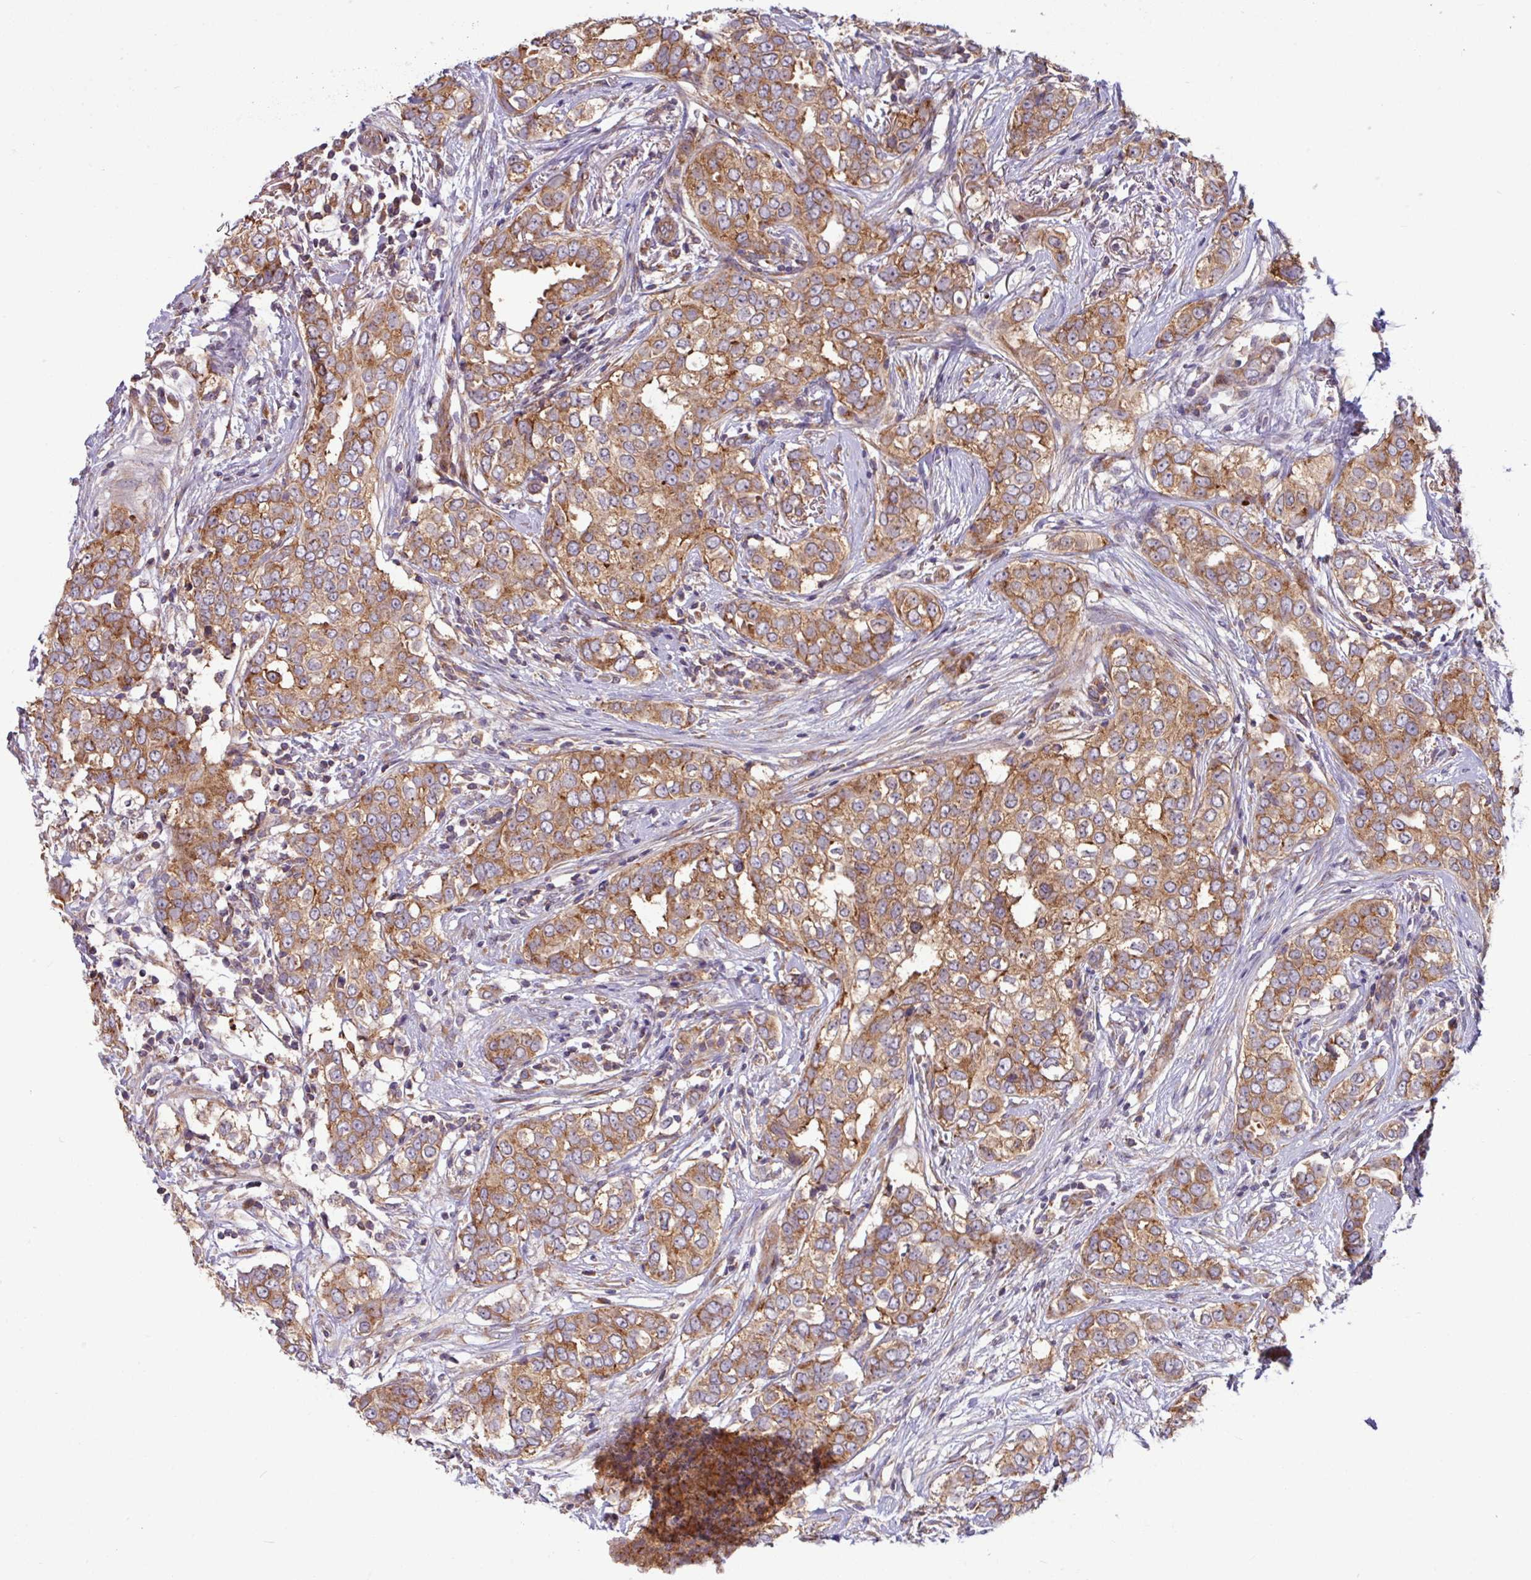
{"staining": {"intensity": "moderate", "quantity": ">75%", "location": "cytoplasmic/membranous"}, "tissue": "breast cancer", "cell_type": "Tumor cells", "image_type": "cancer", "snomed": [{"axis": "morphology", "description": "Lobular carcinoma"}, {"axis": "topography", "description": "Breast"}], "caption": "Brown immunohistochemical staining in human lobular carcinoma (breast) shows moderate cytoplasmic/membranous expression in approximately >75% of tumor cells. The staining was performed using DAB (3,3'-diaminobenzidine), with brown indicating positive protein expression. Nuclei are stained blue with hematoxylin.", "gene": "LSM12", "patient": {"sex": "female", "age": 51}}